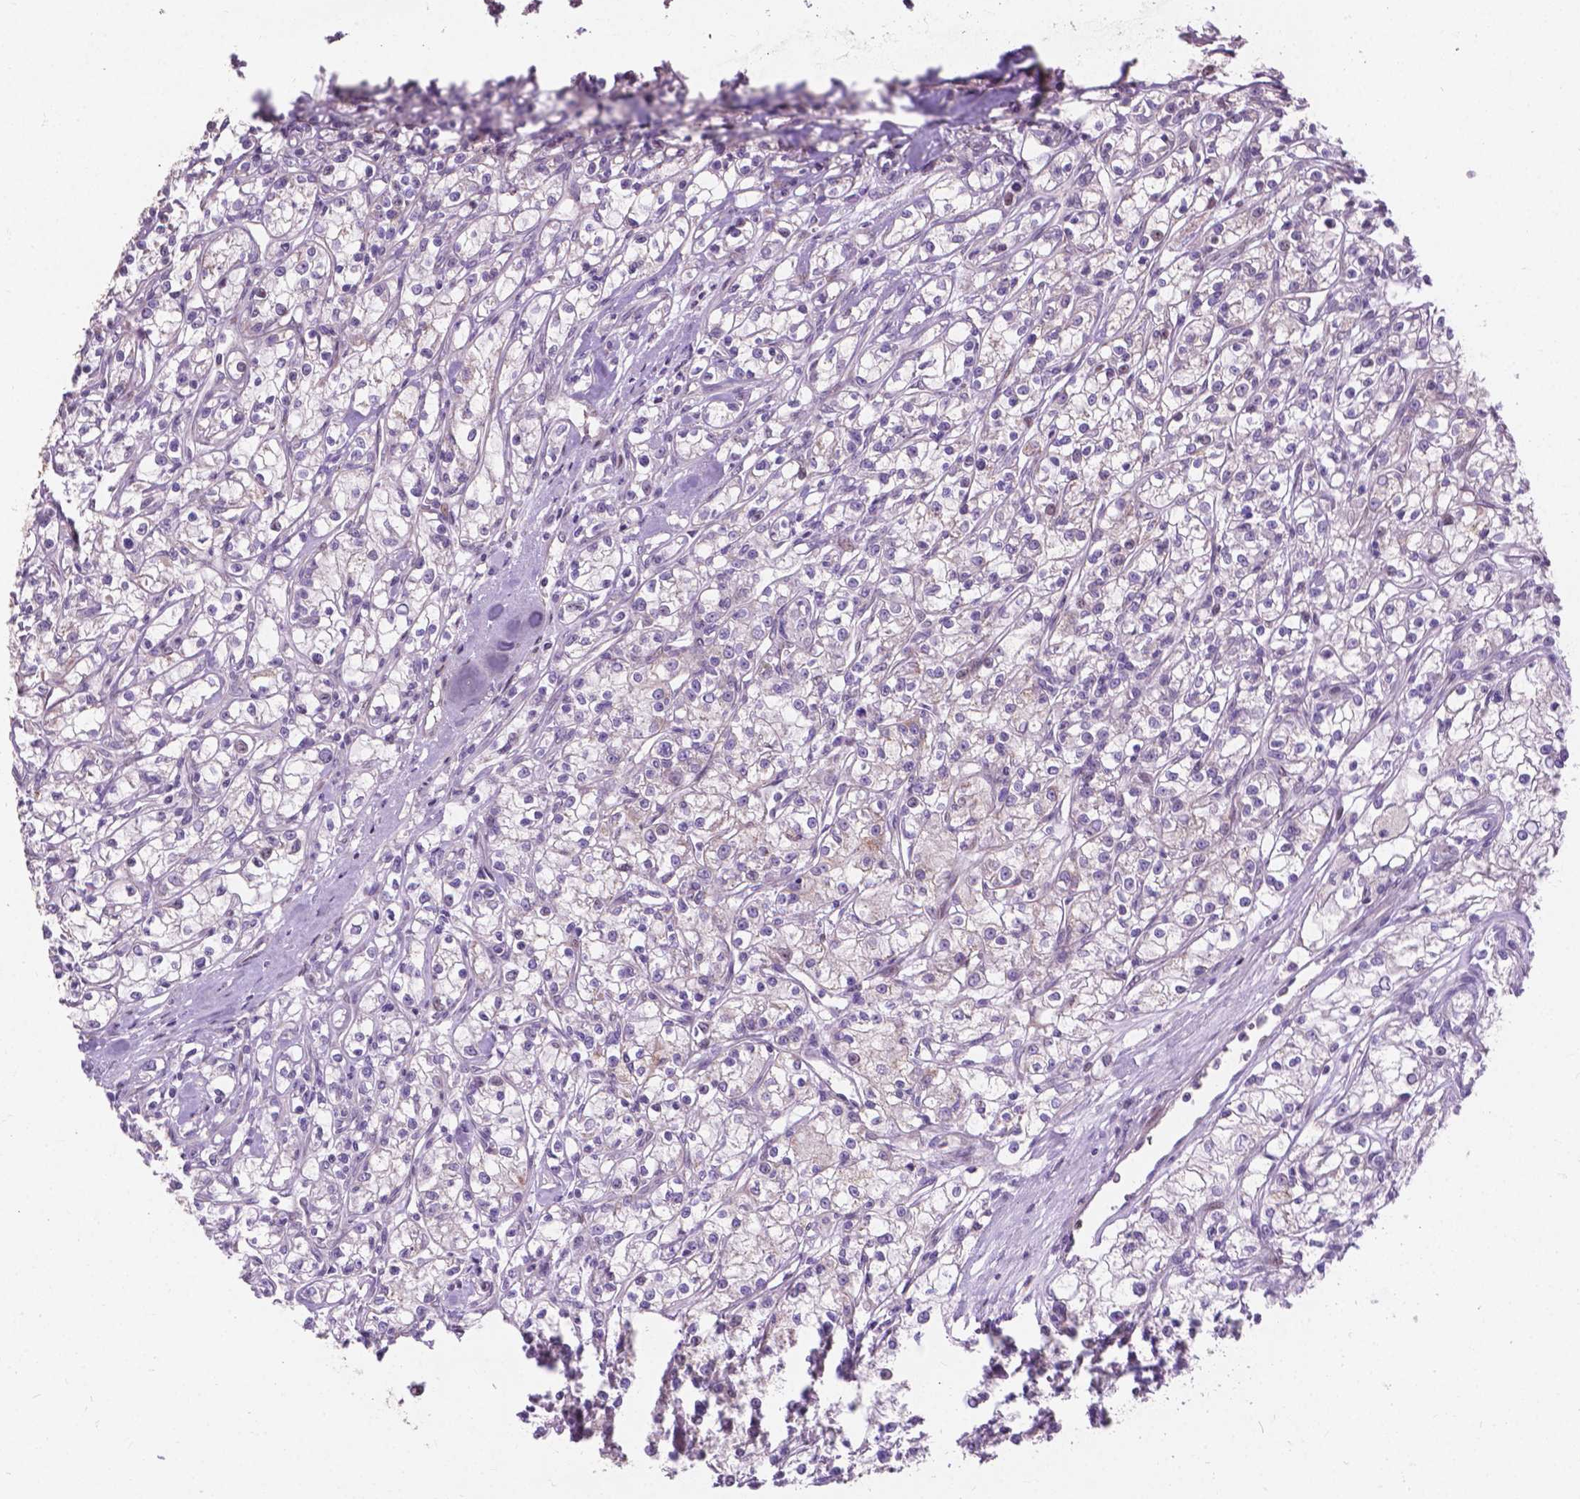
{"staining": {"intensity": "negative", "quantity": "none", "location": "none"}, "tissue": "renal cancer", "cell_type": "Tumor cells", "image_type": "cancer", "snomed": [{"axis": "morphology", "description": "Adenocarcinoma, NOS"}, {"axis": "topography", "description": "Kidney"}], "caption": "Tumor cells are negative for protein expression in human renal cancer.", "gene": "MYH14", "patient": {"sex": "female", "age": 59}}